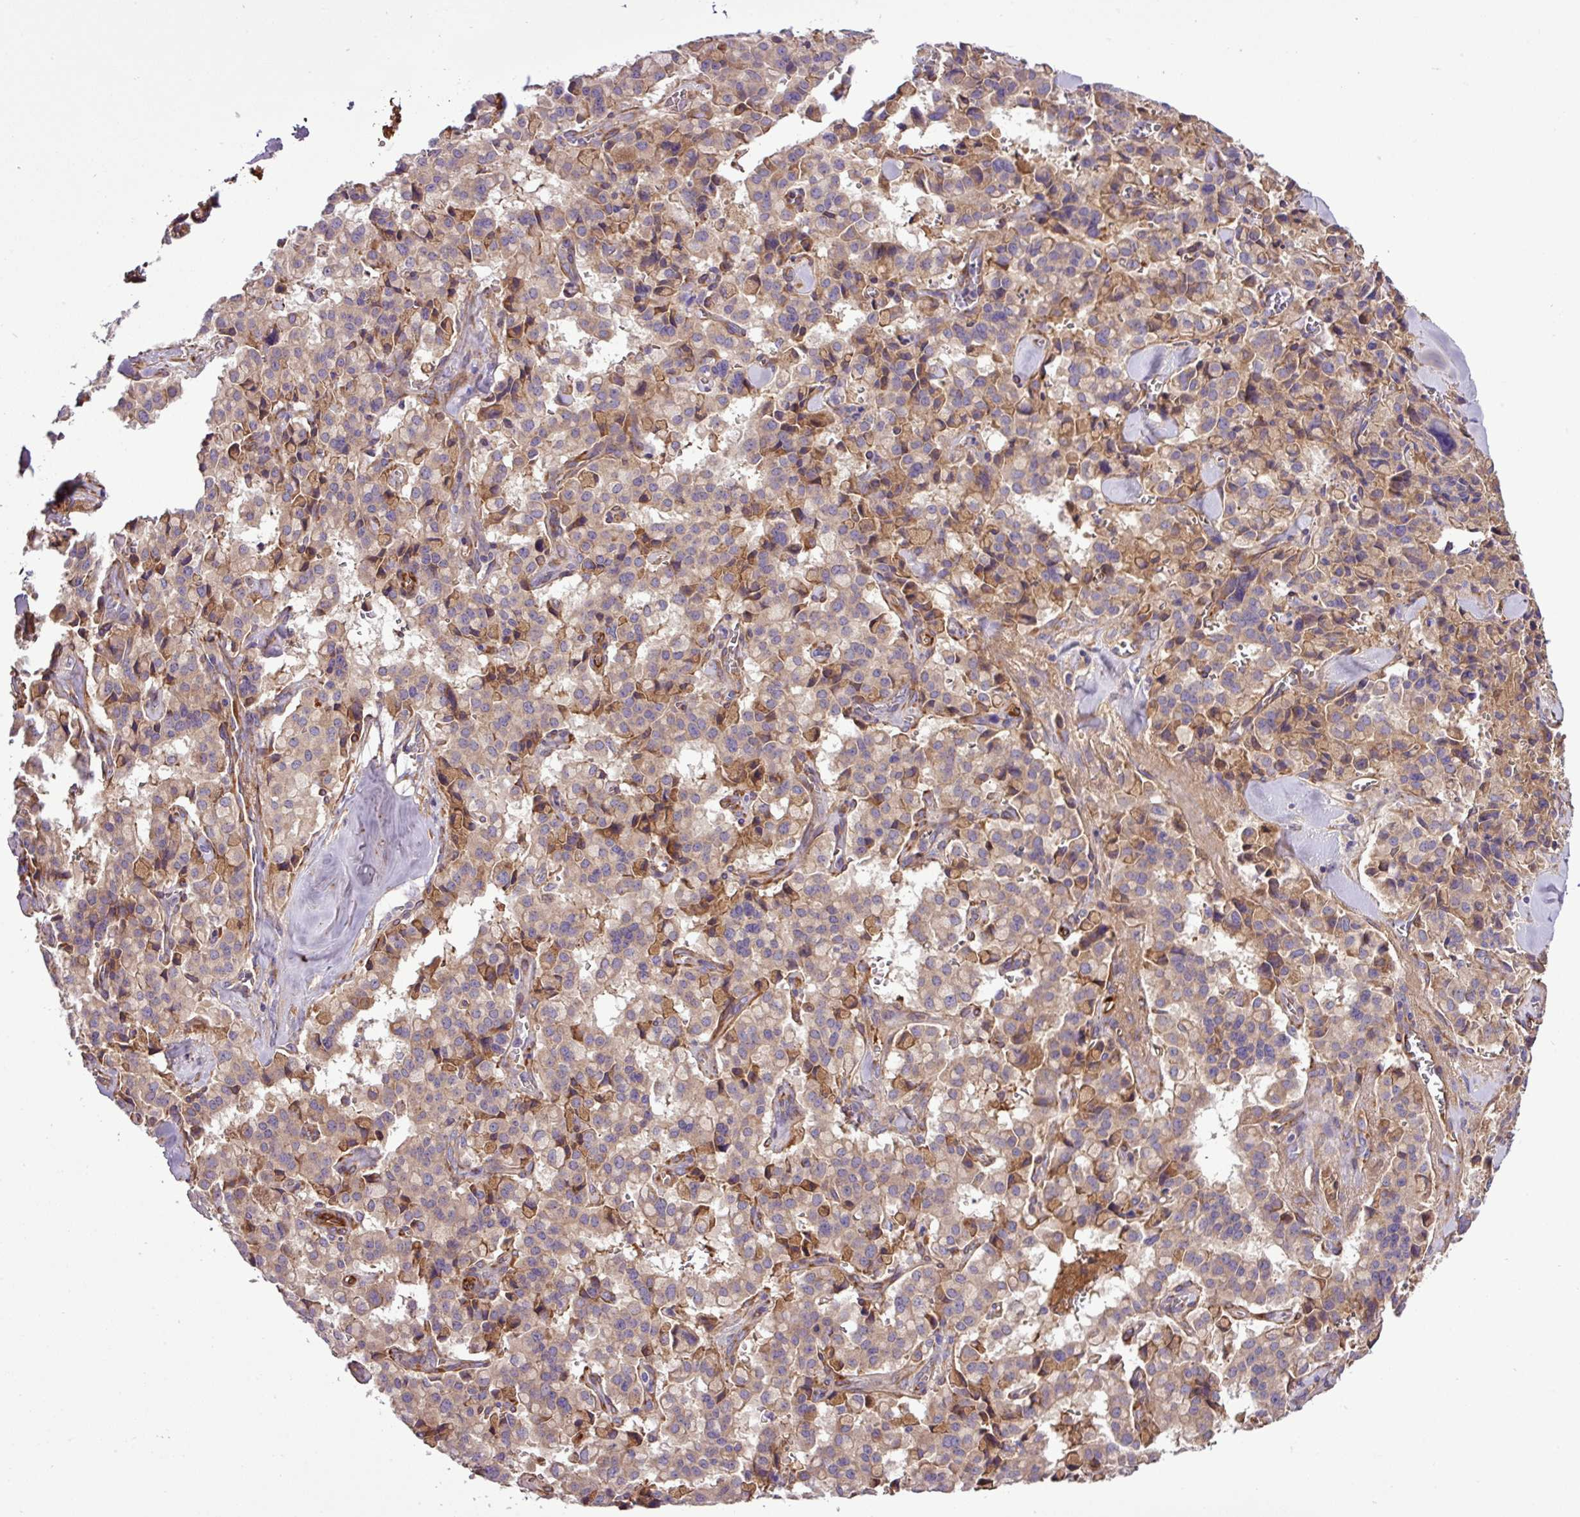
{"staining": {"intensity": "moderate", "quantity": ">75%", "location": "cytoplasmic/membranous"}, "tissue": "pancreatic cancer", "cell_type": "Tumor cells", "image_type": "cancer", "snomed": [{"axis": "morphology", "description": "Adenocarcinoma, NOS"}, {"axis": "topography", "description": "Pancreas"}], "caption": "Moderate cytoplasmic/membranous protein staining is seen in about >75% of tumor cells in pancreatic cancer.", "gene": "CWH43", "patient": {"sex": "male", "age": 65}}